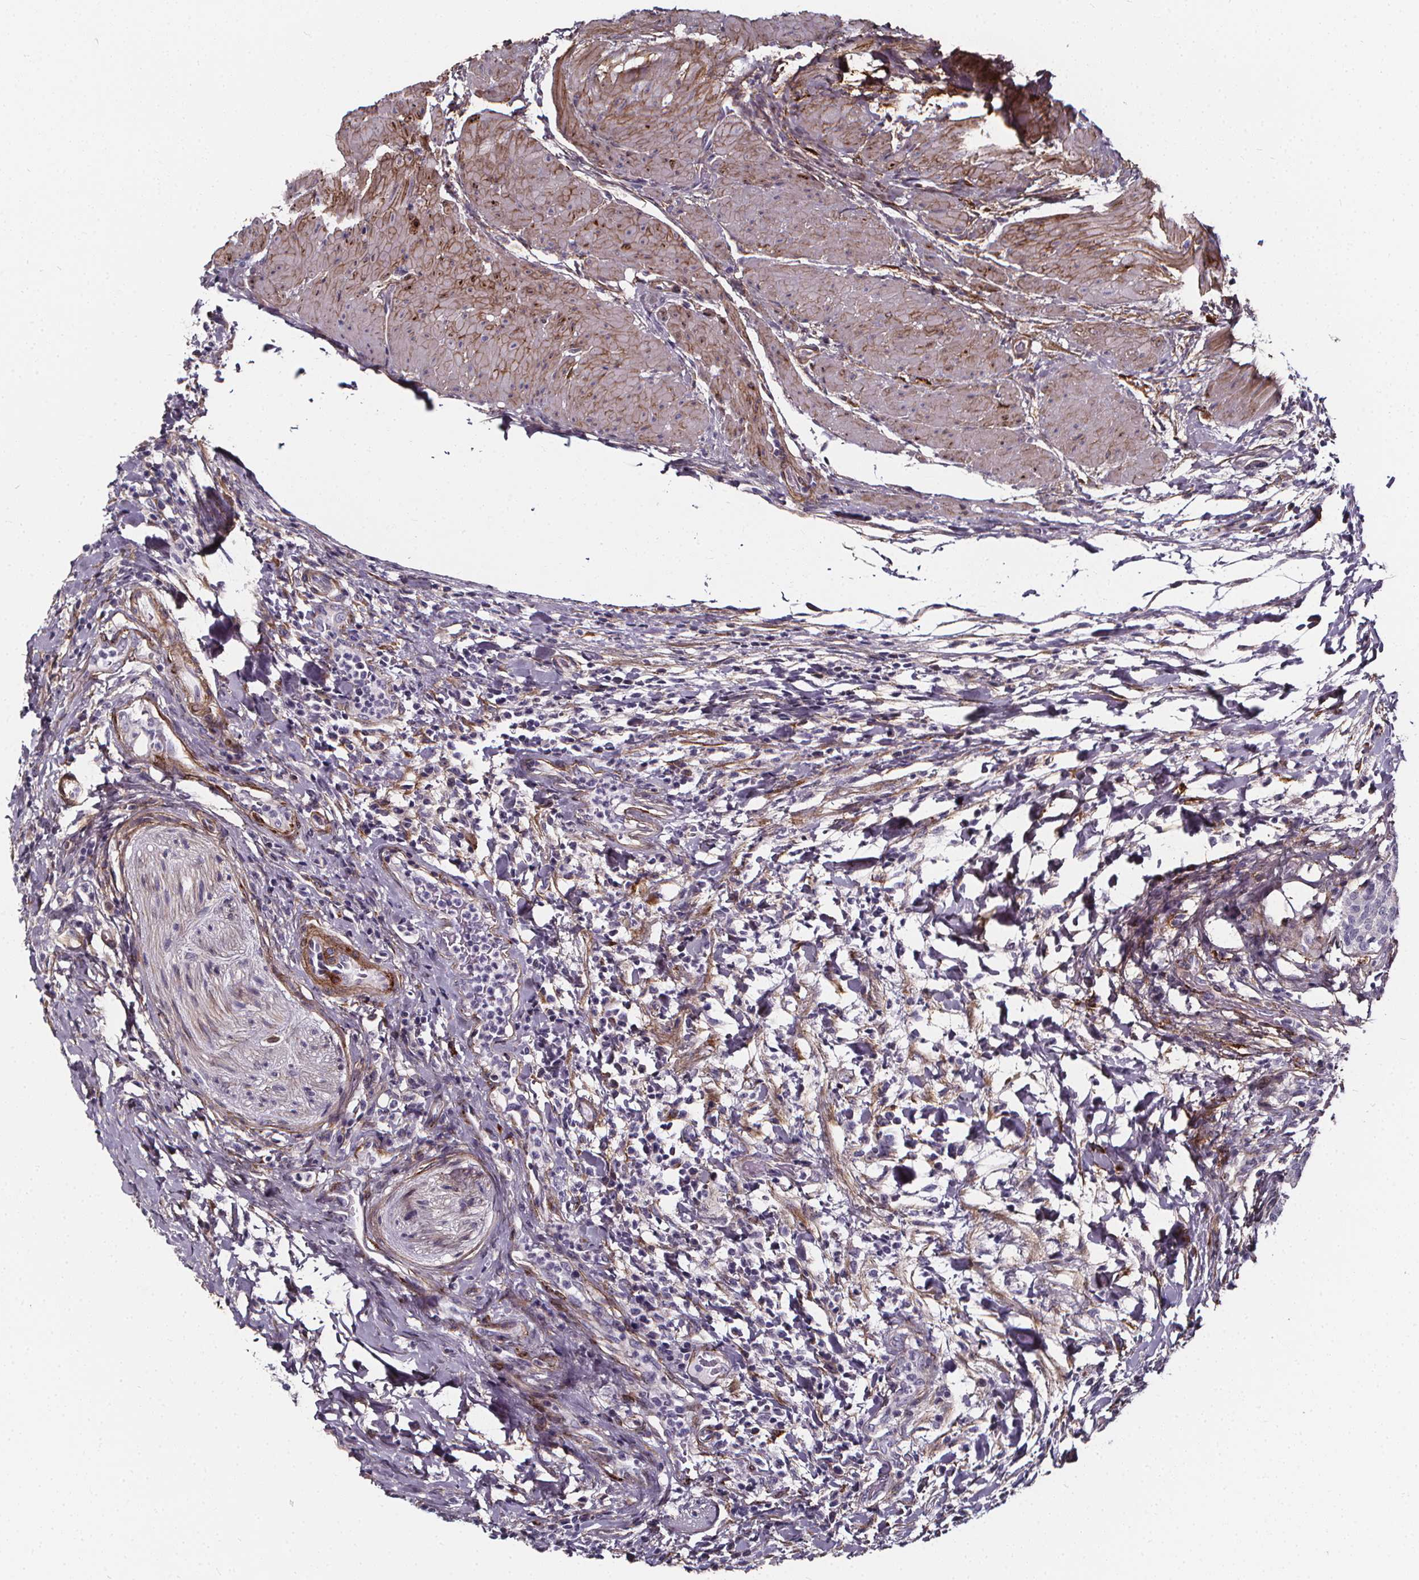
{"staining": {"intensity": "negative", "quantity": "none", "location": "none"}, "tissue": "urinary bladder", "cell_type": "Urothelial cells", "image_type": "normal", "snomed": [{"axis": "morphology", "description": "Normal tissue, NOS"}, {"axis": "topography", "description": "Urinary bladder"}, {"axis": "topography", "description": "Peripheral nerve tissue"}], "caption": "A high-resolution histopathology image shows immunohistochemistry staining of unremarkable urinary bladder, which demonstrates no significant positivity in urothelial cells.", "gene": "AEBP1", "patient": {"sex": "male", "age": 66}}